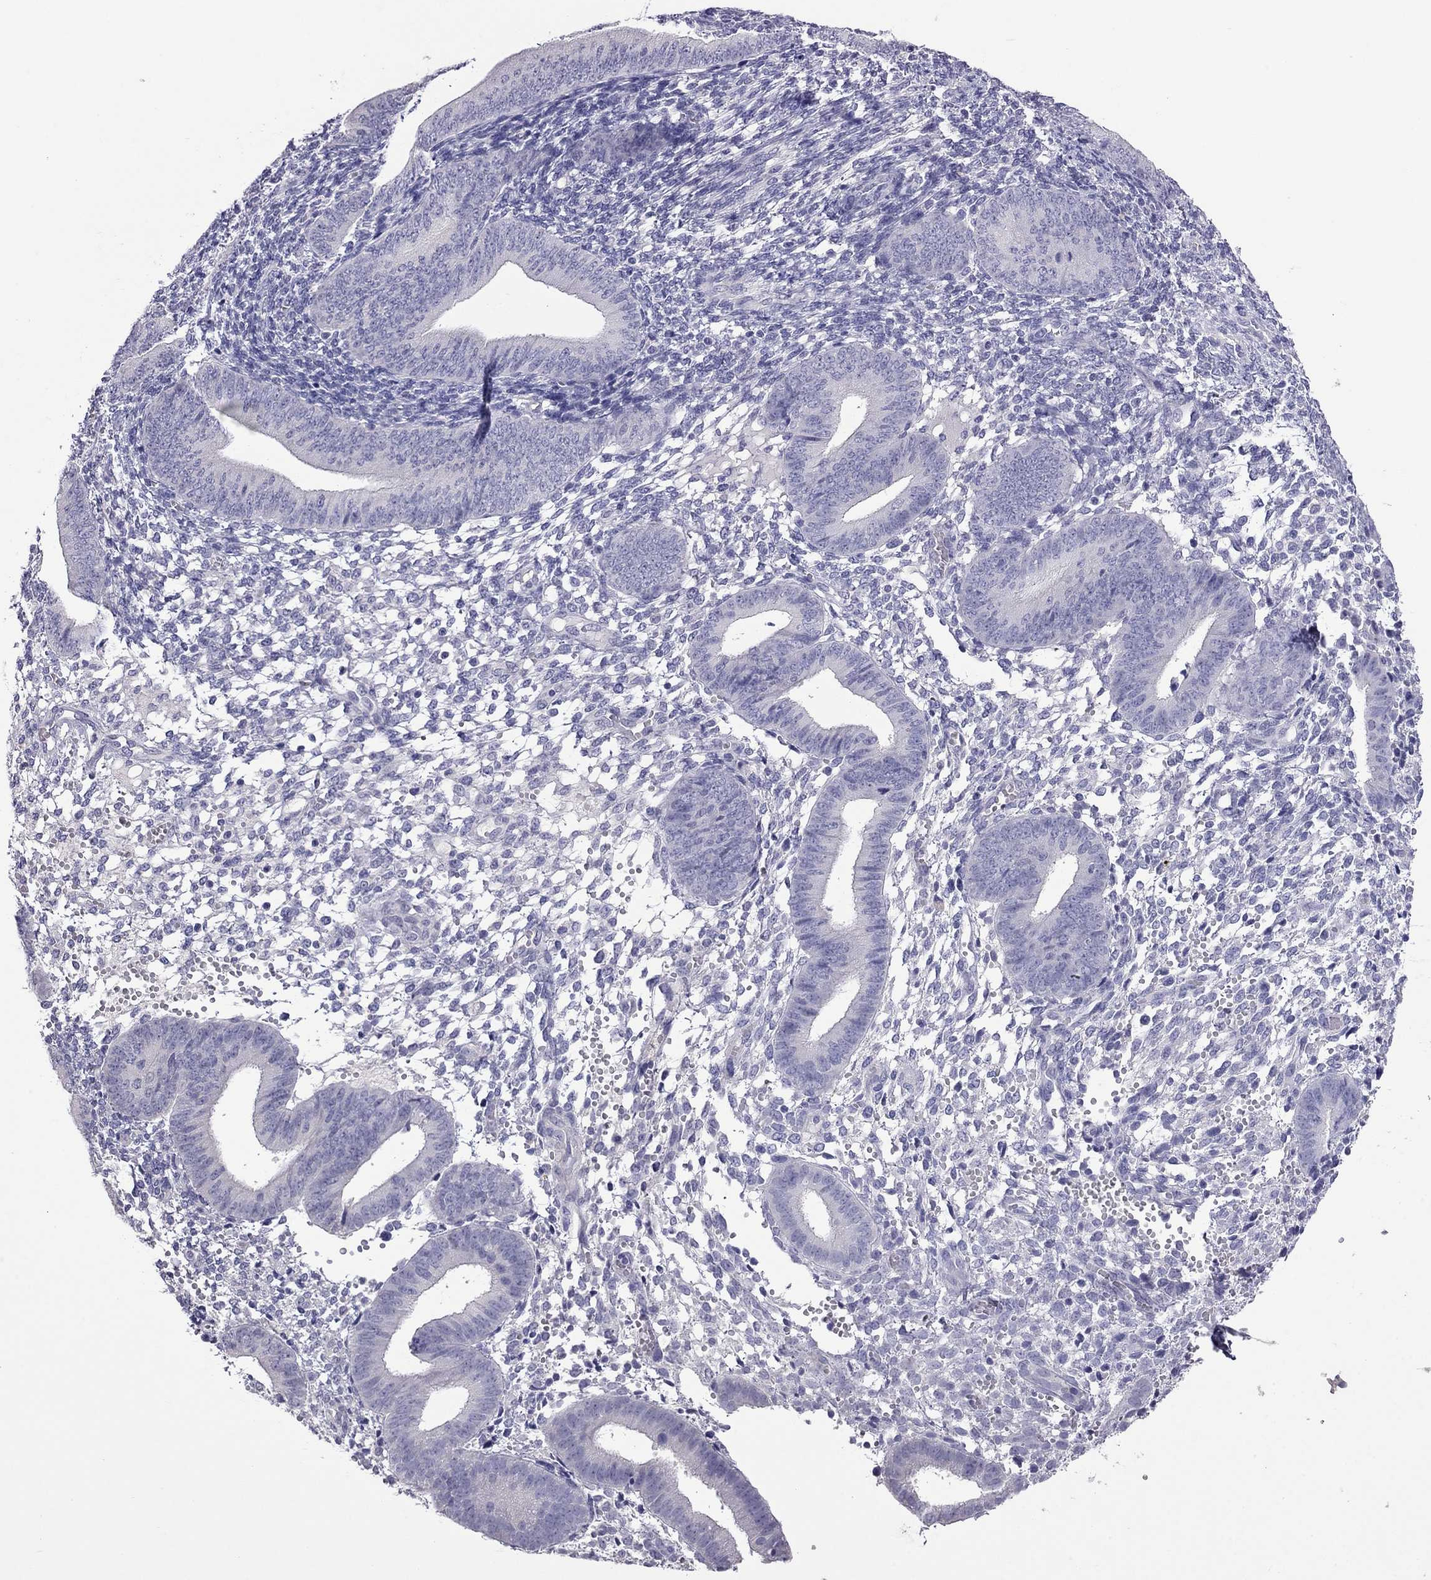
{"staining": {"intensity": "negative", "quantity": "none", "location": "none"}, "tissue": "endometrium", "cell_type": "Cells in endometrial stroma", "image_type": "normal", "snomed": [{"axis": "morphology", "description": "Normal tissue, NOS"}, {"axis": "topography", "description": "Endometrium"}], "caption": "Protein analysis of normal endometrium demonstrates no significant staining in cells in endometrial stroma.", "gene": "MYO15A", "patient": {"sex": "female", "age": 39}}